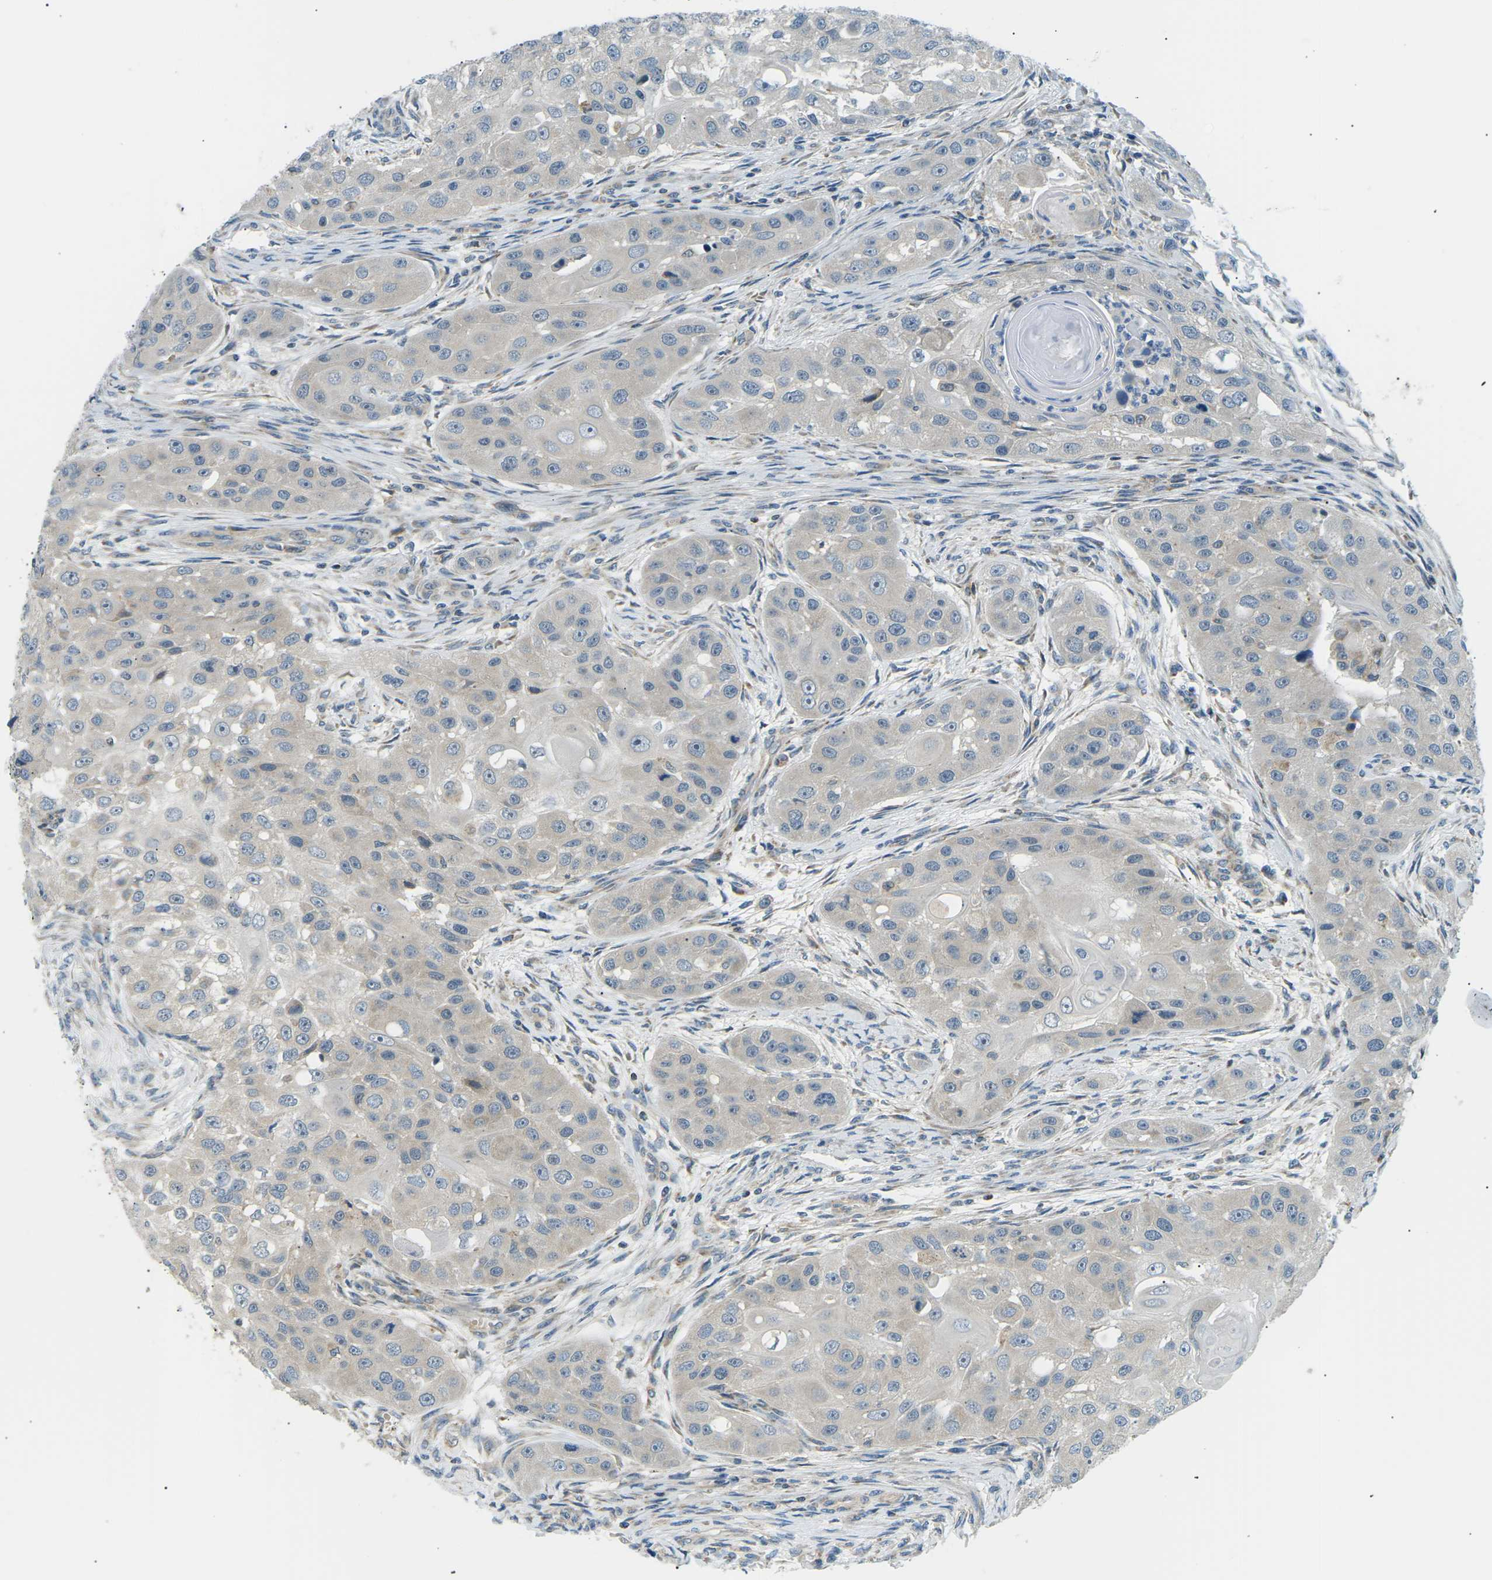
{"staining": {"intensity": "weak", "quantity": "<25%", "location": "cytoplasmic/membranous"}, "tissue": "head and neck cancer", "cell_type": "Tumor cells", "image_type": "cancer", "snomed": [{"axis": "morphology", "description": "Normal tissue, NOS"}, {"axis": "morphology", "description": "Squamous cell carcinoma, NOS"}, {"axis": "topography", "description": "Skeletal muscle"}, {"axis": "topography", "description": "Head-Neck"}], "caption": "This is an immunohistochemistry micrograph of human squamous cell carcinoma (head and neck). There is no expression in tumor cells.", "gene": "TBC1D8", "patient": {"sex": "male", "age": 51}}